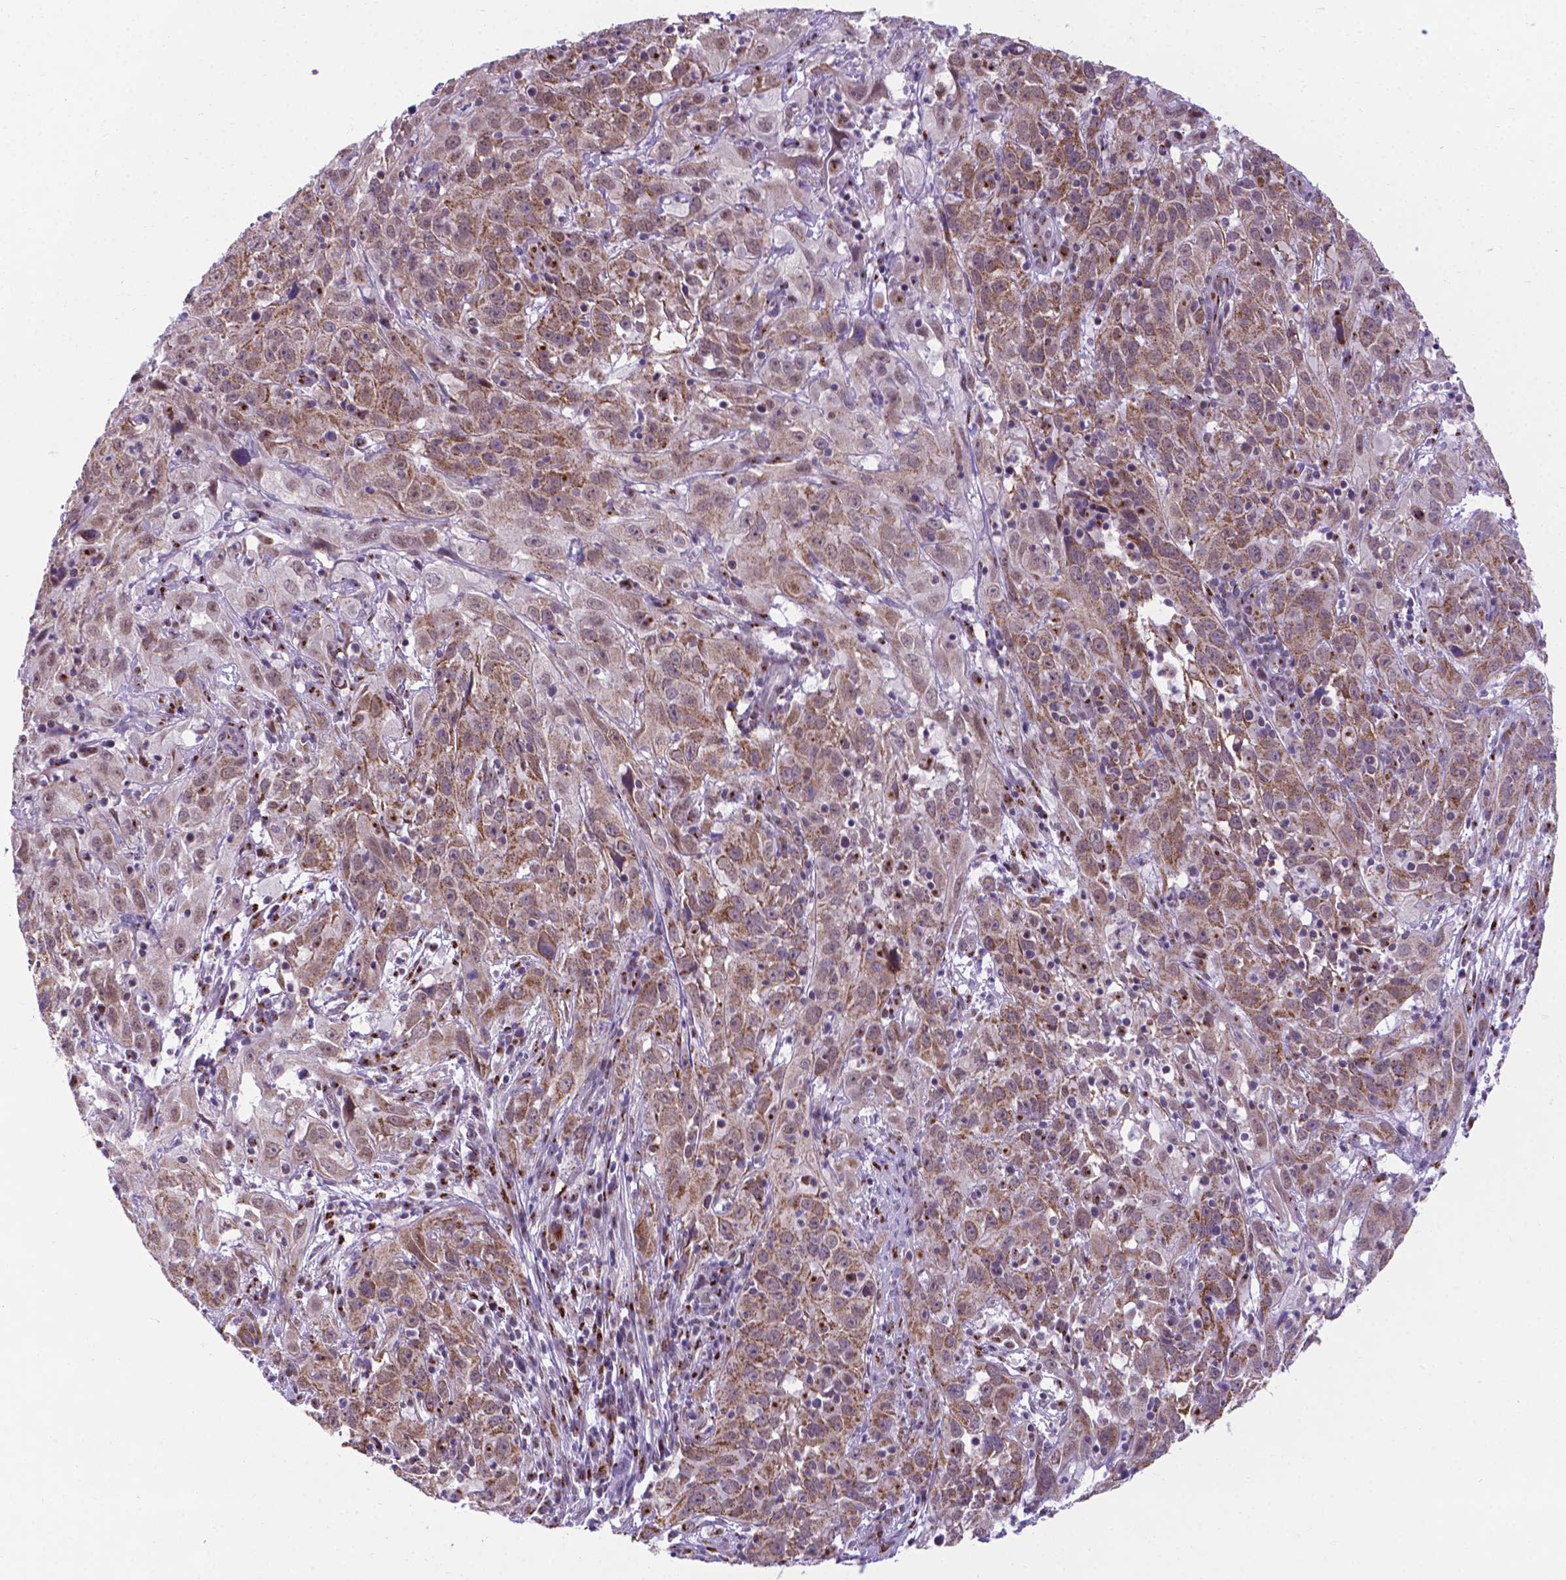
{"staining": {"intensity": "moderate", "quantity": ">75%", "location": "cytoplasmic/membranous"}, "tissue": "cervical cancer", "cell_type": "Tumor cells", "image_type": "cancer", "snomed": [{"axis": "morphology", "description": "Squamous cell carcinoma, NOS"}, {"axis": "topography", "description": "Cervix"}], "caption": "High-power microscopy captured an immunohistochemistry (IHC) micrograph of squamous cell carcinoma (cervical), revealing moderate cytoplasmic/membranous staining in about >75% of tumor cells.", "gene": "MRPL10", "patient": {"sex": "female", "age": 32}}